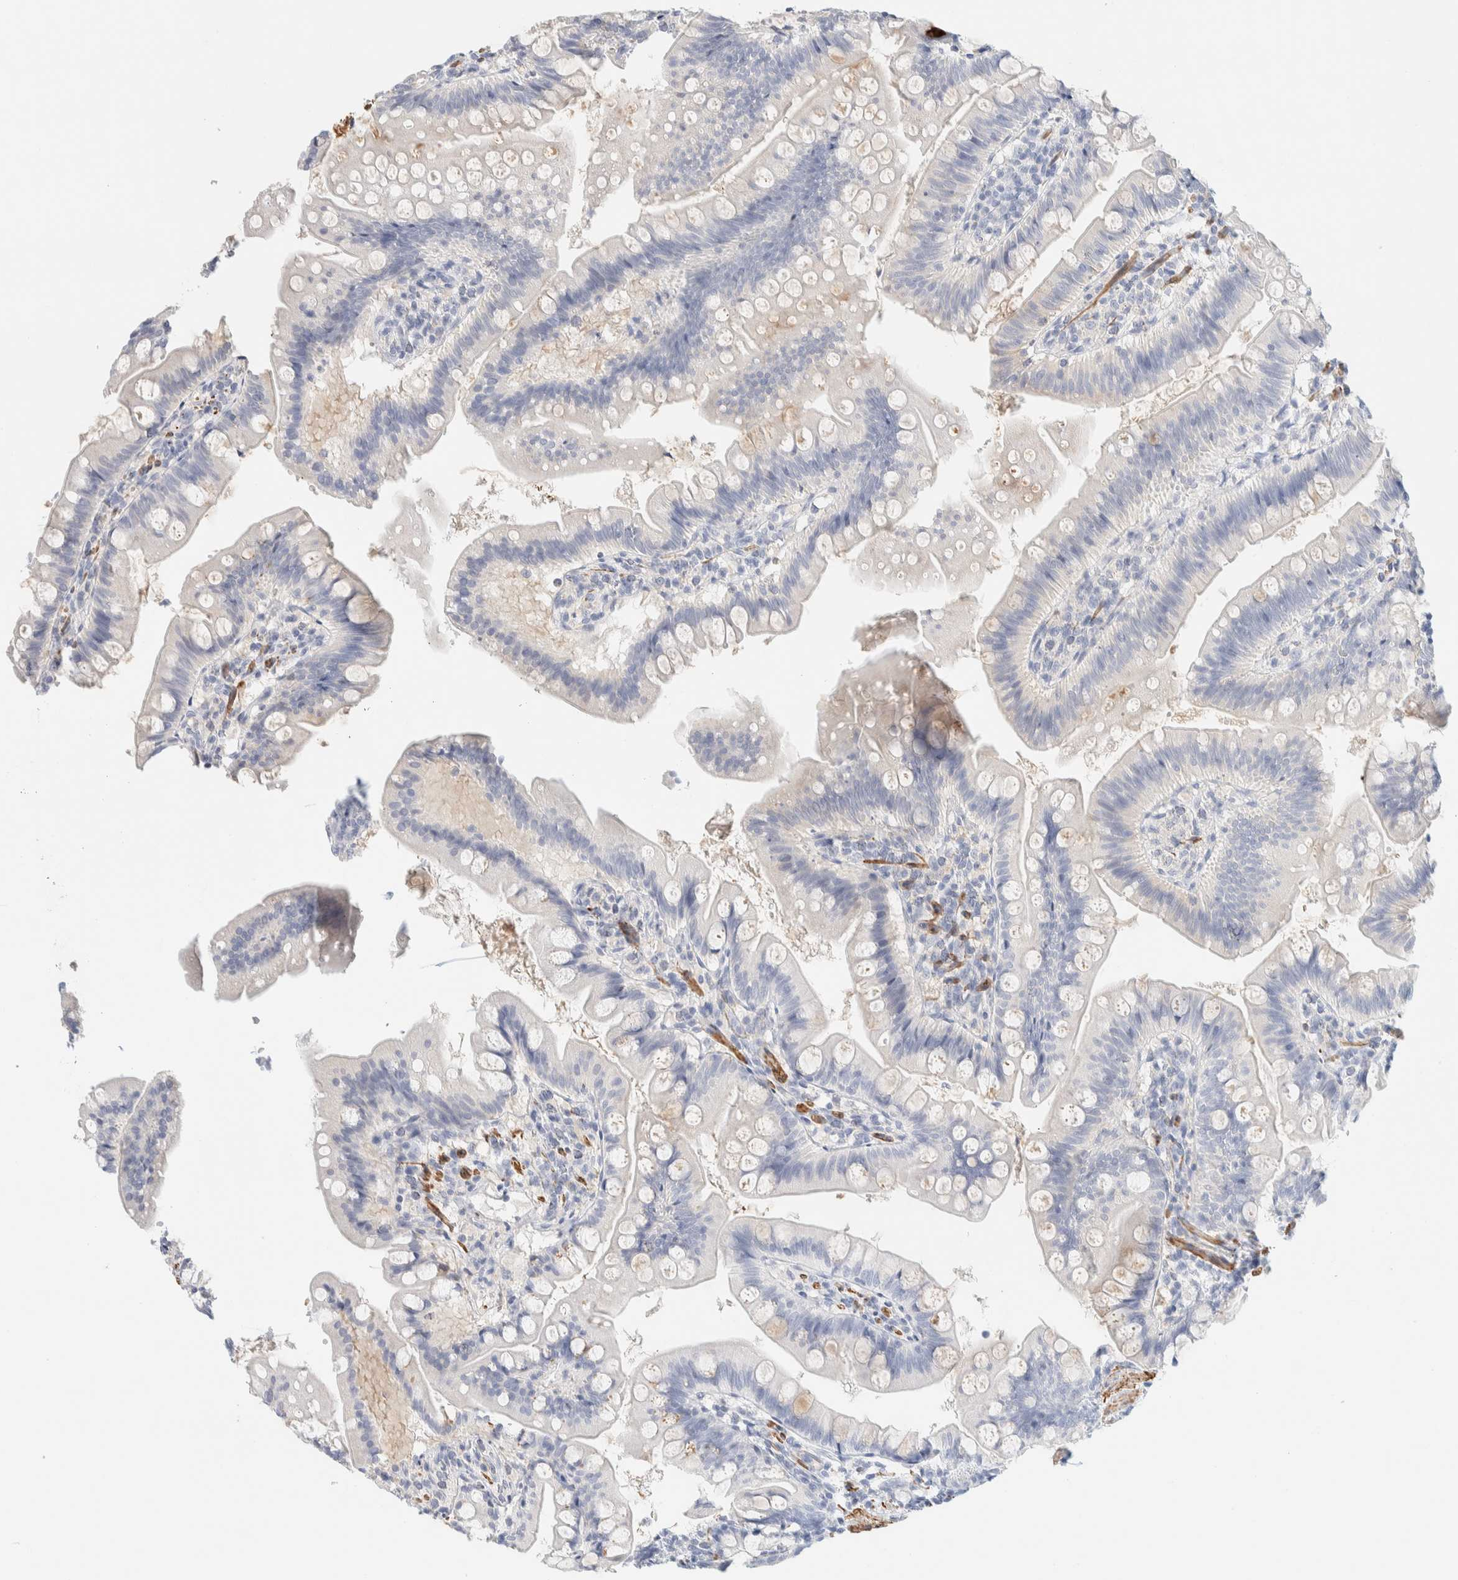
{"staining": {"intensity": "negative", "quantity": "none", "location": "none"}, "tissue": "small intestine", "cell_type": "Glandular cells", "image_type": "normal", "snomed": [{"axis": "morphology", "description": "Normal tissue, NOS"}, {"axis": "topography", "description": "Small intestine"}], "caption": "Immunohistochemical staining of benign small intestine exhibits no significant staining in glandular cells.", "gene": "AFMID", "patient": {"sex": "male", "age": 7}}